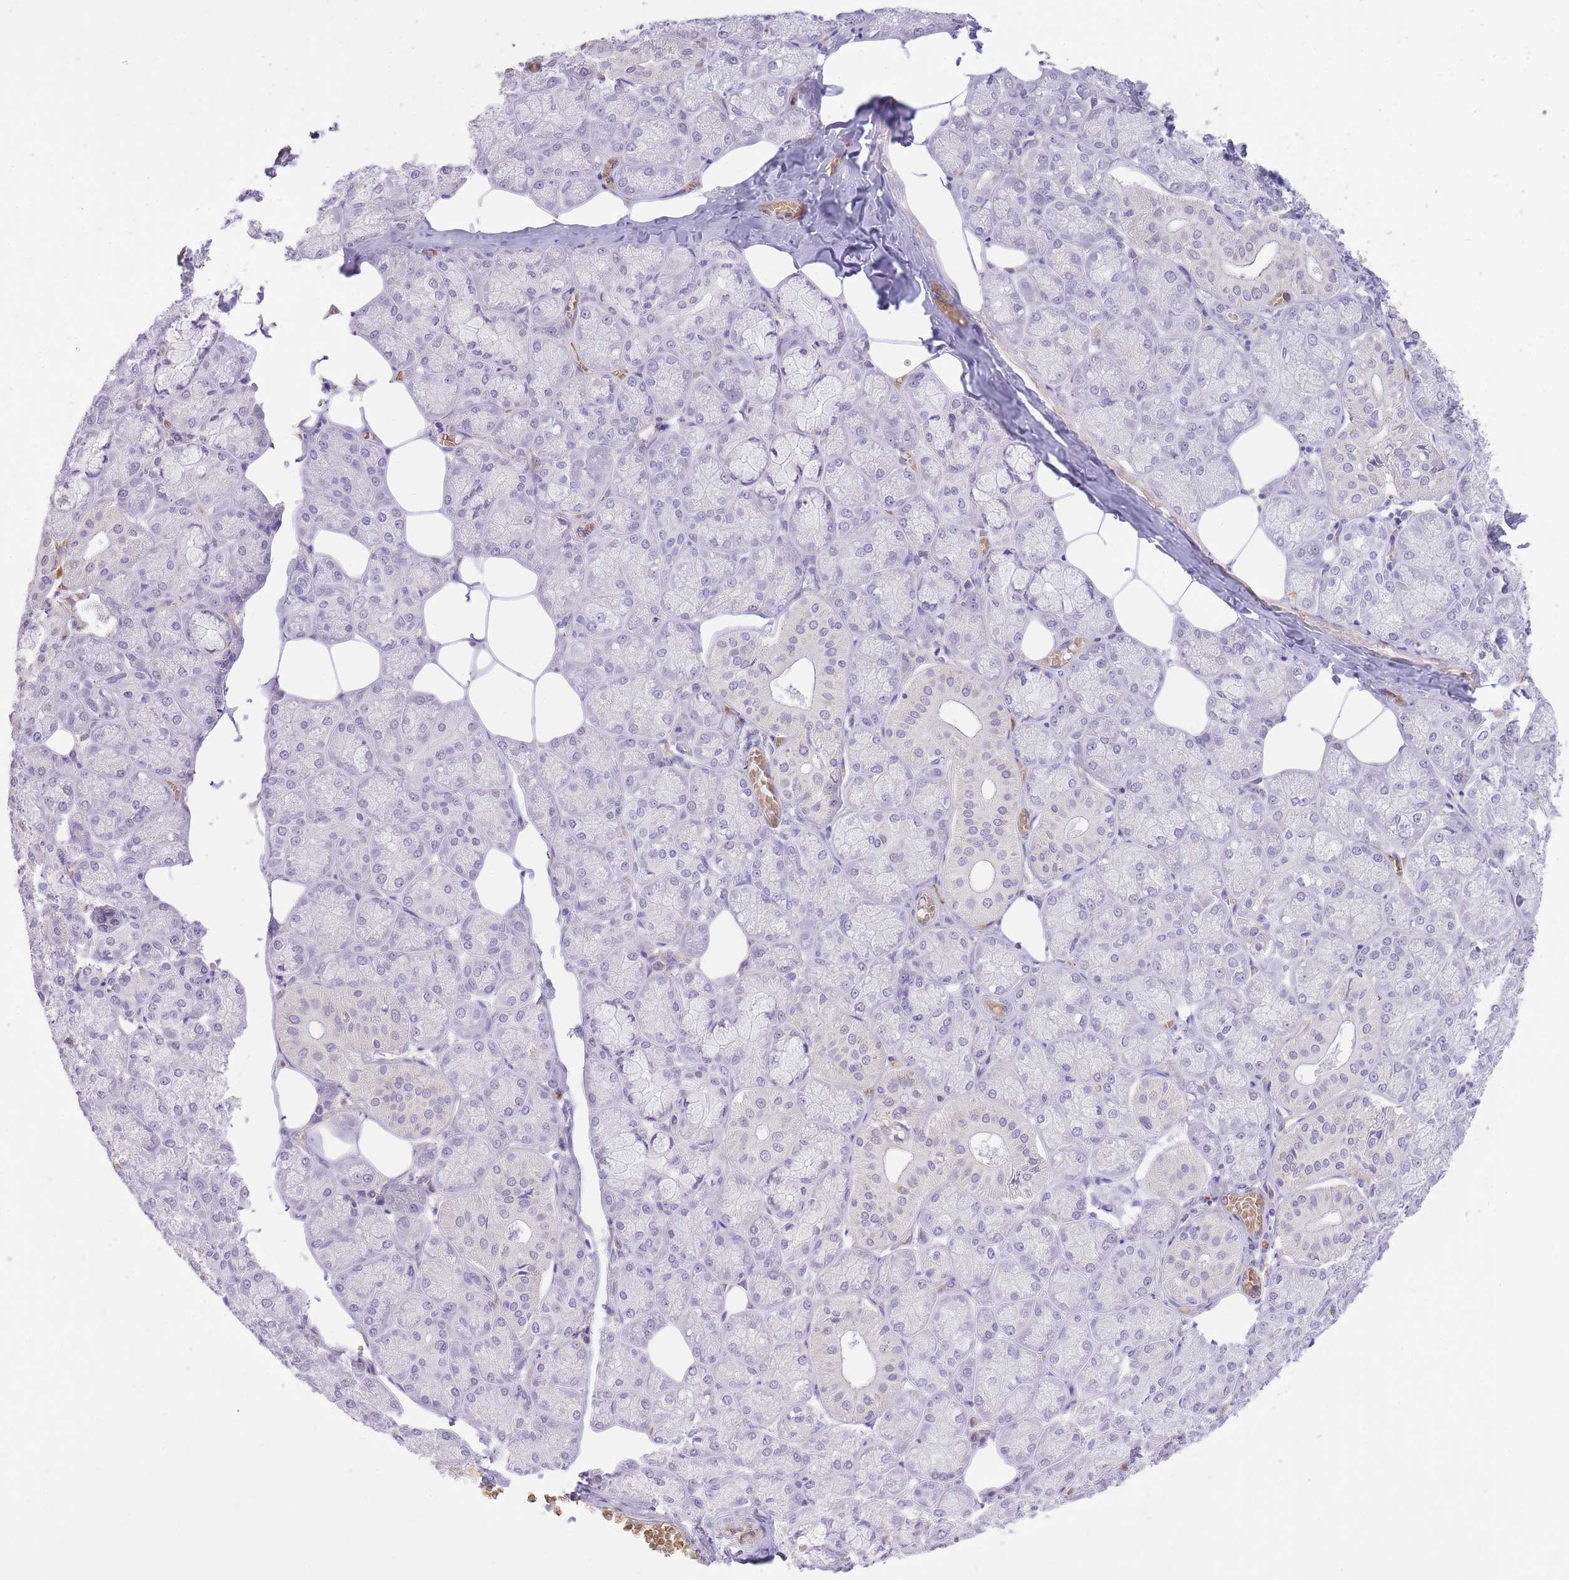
{"staining": {"intensity": "negative", "quantity": "none", "location": "none"}, "tissue": "salivary gland", "cell_type": "Glandular cells", "image_type": "normal", "snomed": [{"axis": "morphology", "description": "Normal tissue, NOS"}, {"axis": "topography", "description": "Salivary gland"}], "caption": "Immunohistochemistry micrograph of normal salivary gland: salivary gland stained with DAB (3,3'-diaminobenzidine) shows no significant protein expression in glandular cells.", "gene": "MEIOSIN", "patient": {"sex": "male", "age": 74}}